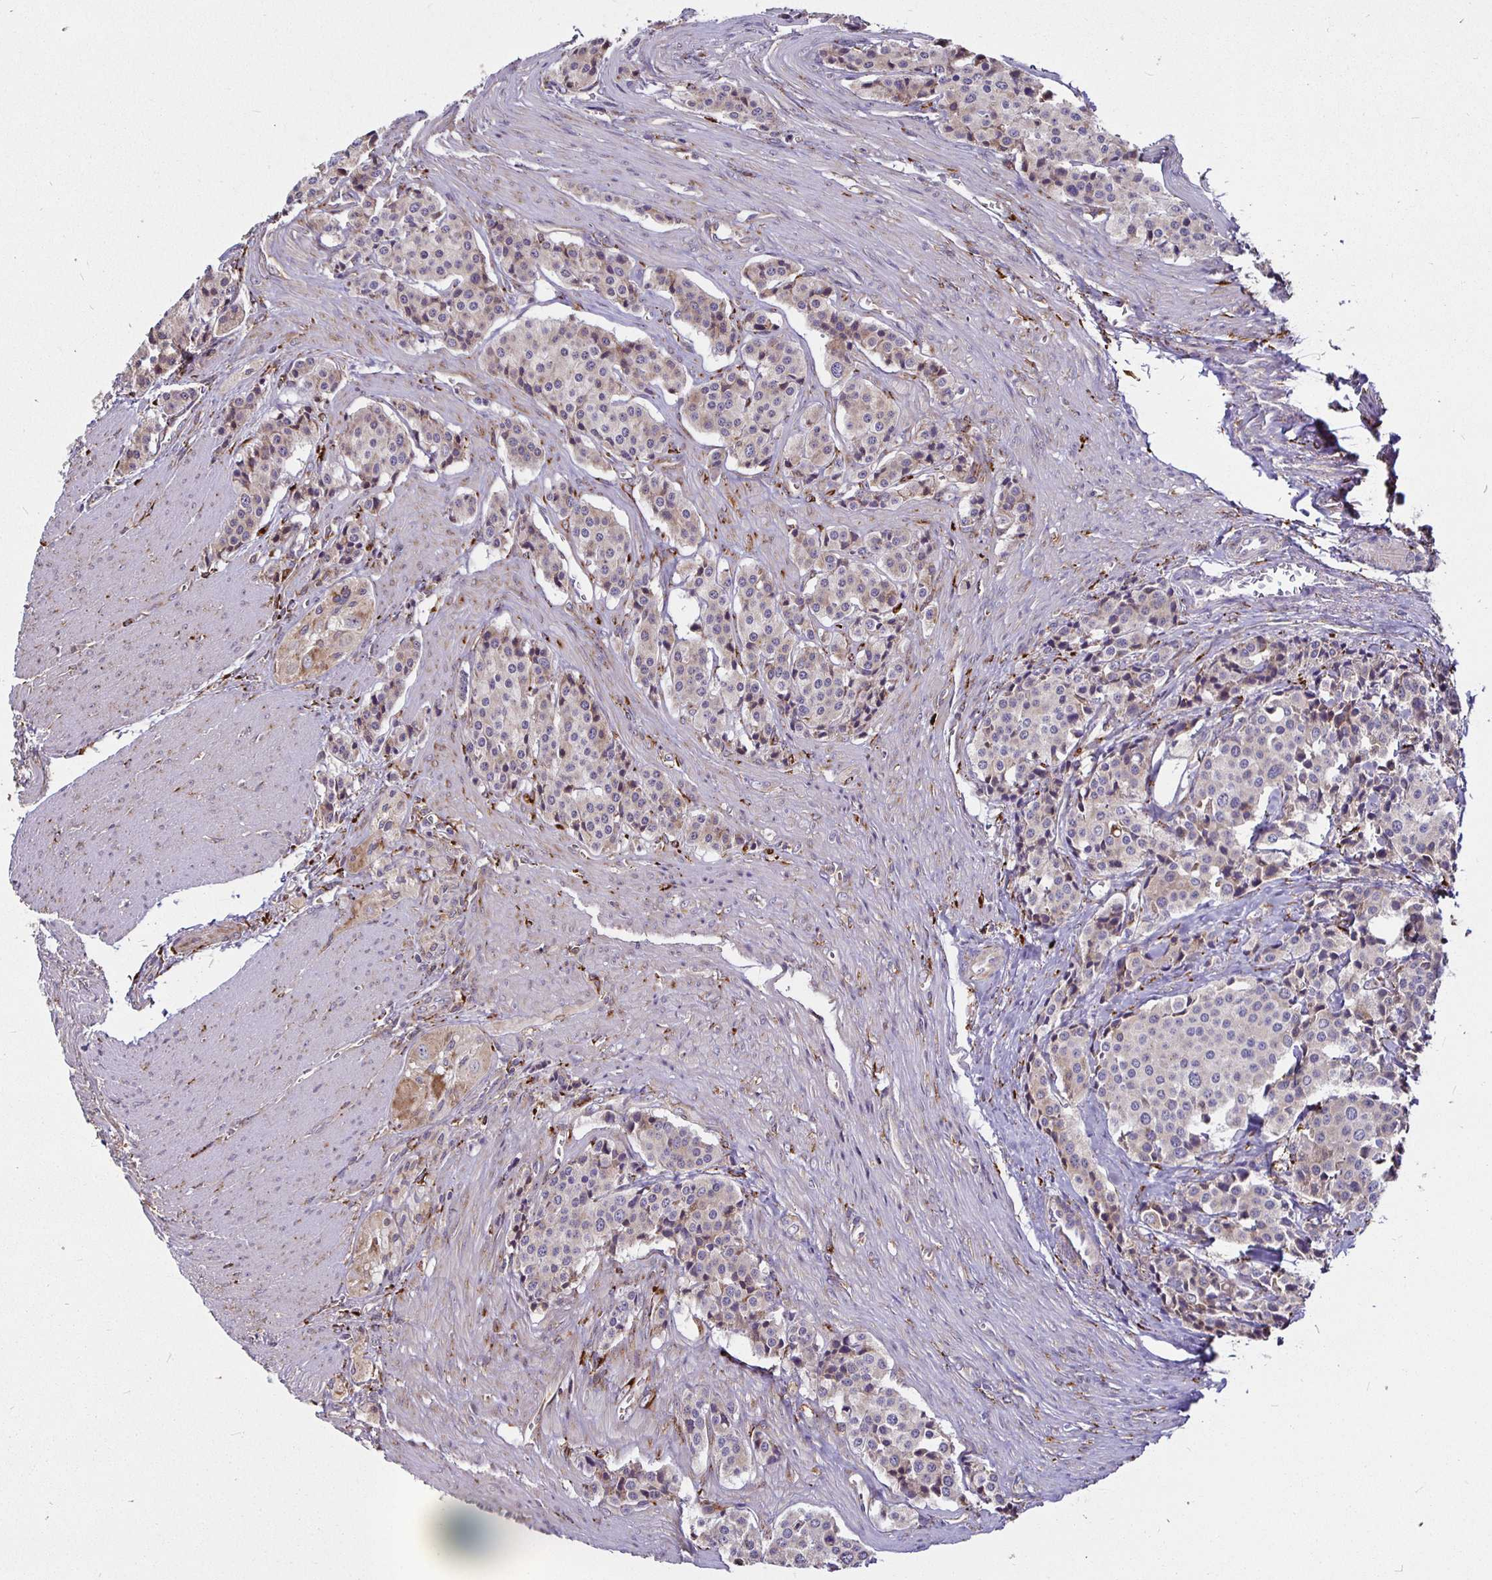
{"staining": {"intensity": "weak", "quantity": "<25%", "location": "cytoplasmic/membranous"}, "tissue": "carcinoid", "cell_type": "Tumor cells", "image_type": "cancer", "snomed": [{"axis": "morphology", "description": "Carcinoid, malignant, NOS"}, {"axis": "topography", "description": "Small intestine"}], "caption": "Photomicrograph shows no significant protein positivity in tumor cells of malignant carcinoid. (Brightfield microscopy of DAB immunohistochemistry at high magnification).", "gene": "P4HA2", "patient": {"sex": "male", "age": 73}}